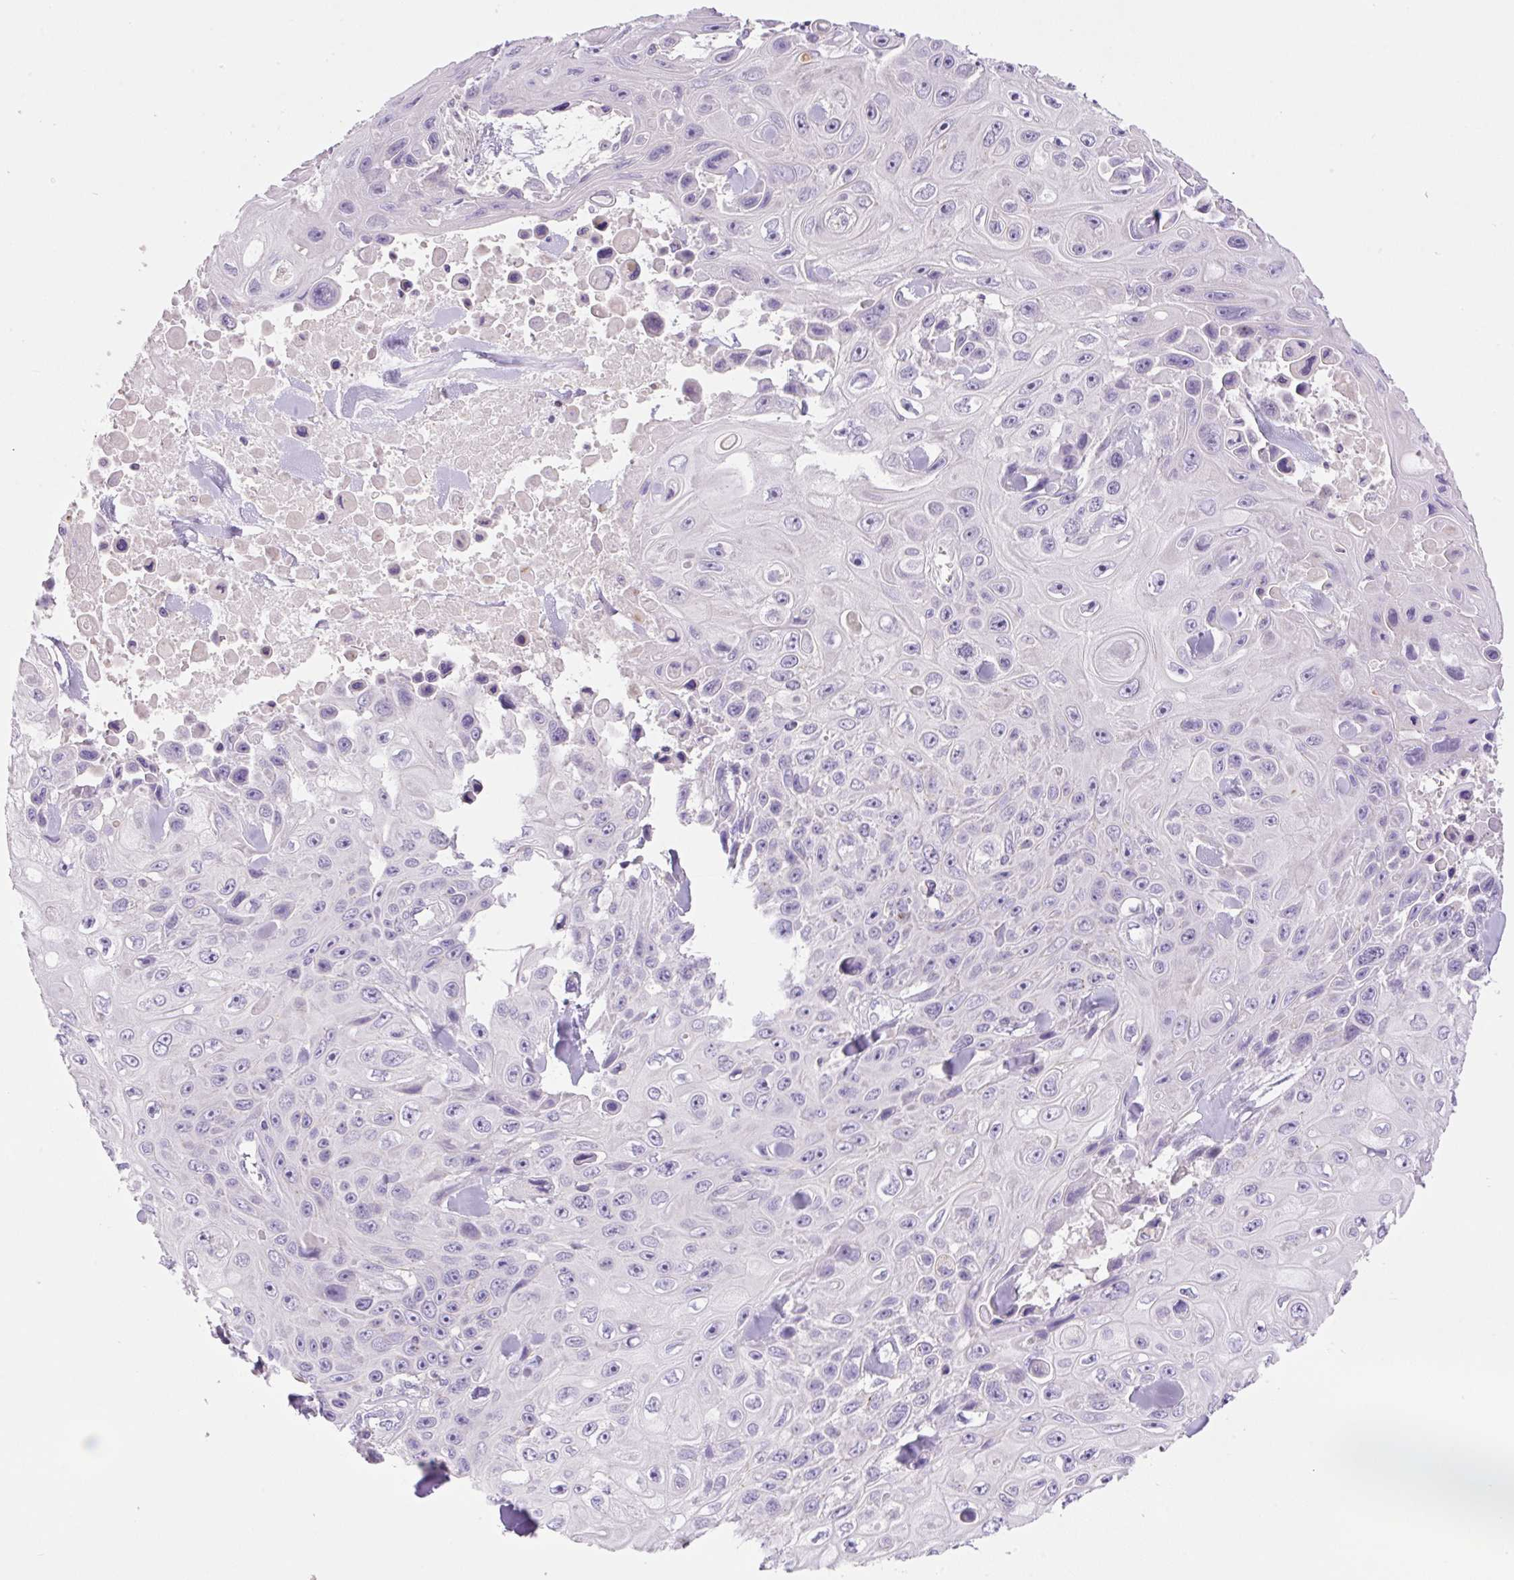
{"staining": {"intensity": "negative", "quantity": "none", "location": "none"}, "tissue": "skin cancer", "cell_type": "Tumor cells", "image_type": "cancer", "snomed": [{"axis": "morphology", "description": "Squamous cell carcinoma, NOS"}, {"axis": "topography", "description": "Skin"}], "caption": "DAB (3,3'-diaminobenzidine) immunohistochemical staining of squamous cell carcinoma (skin) displays no significant positivity in tumor cells.", "gene": "TDRD15", "patient": {"sex": "male", "age": 82}}